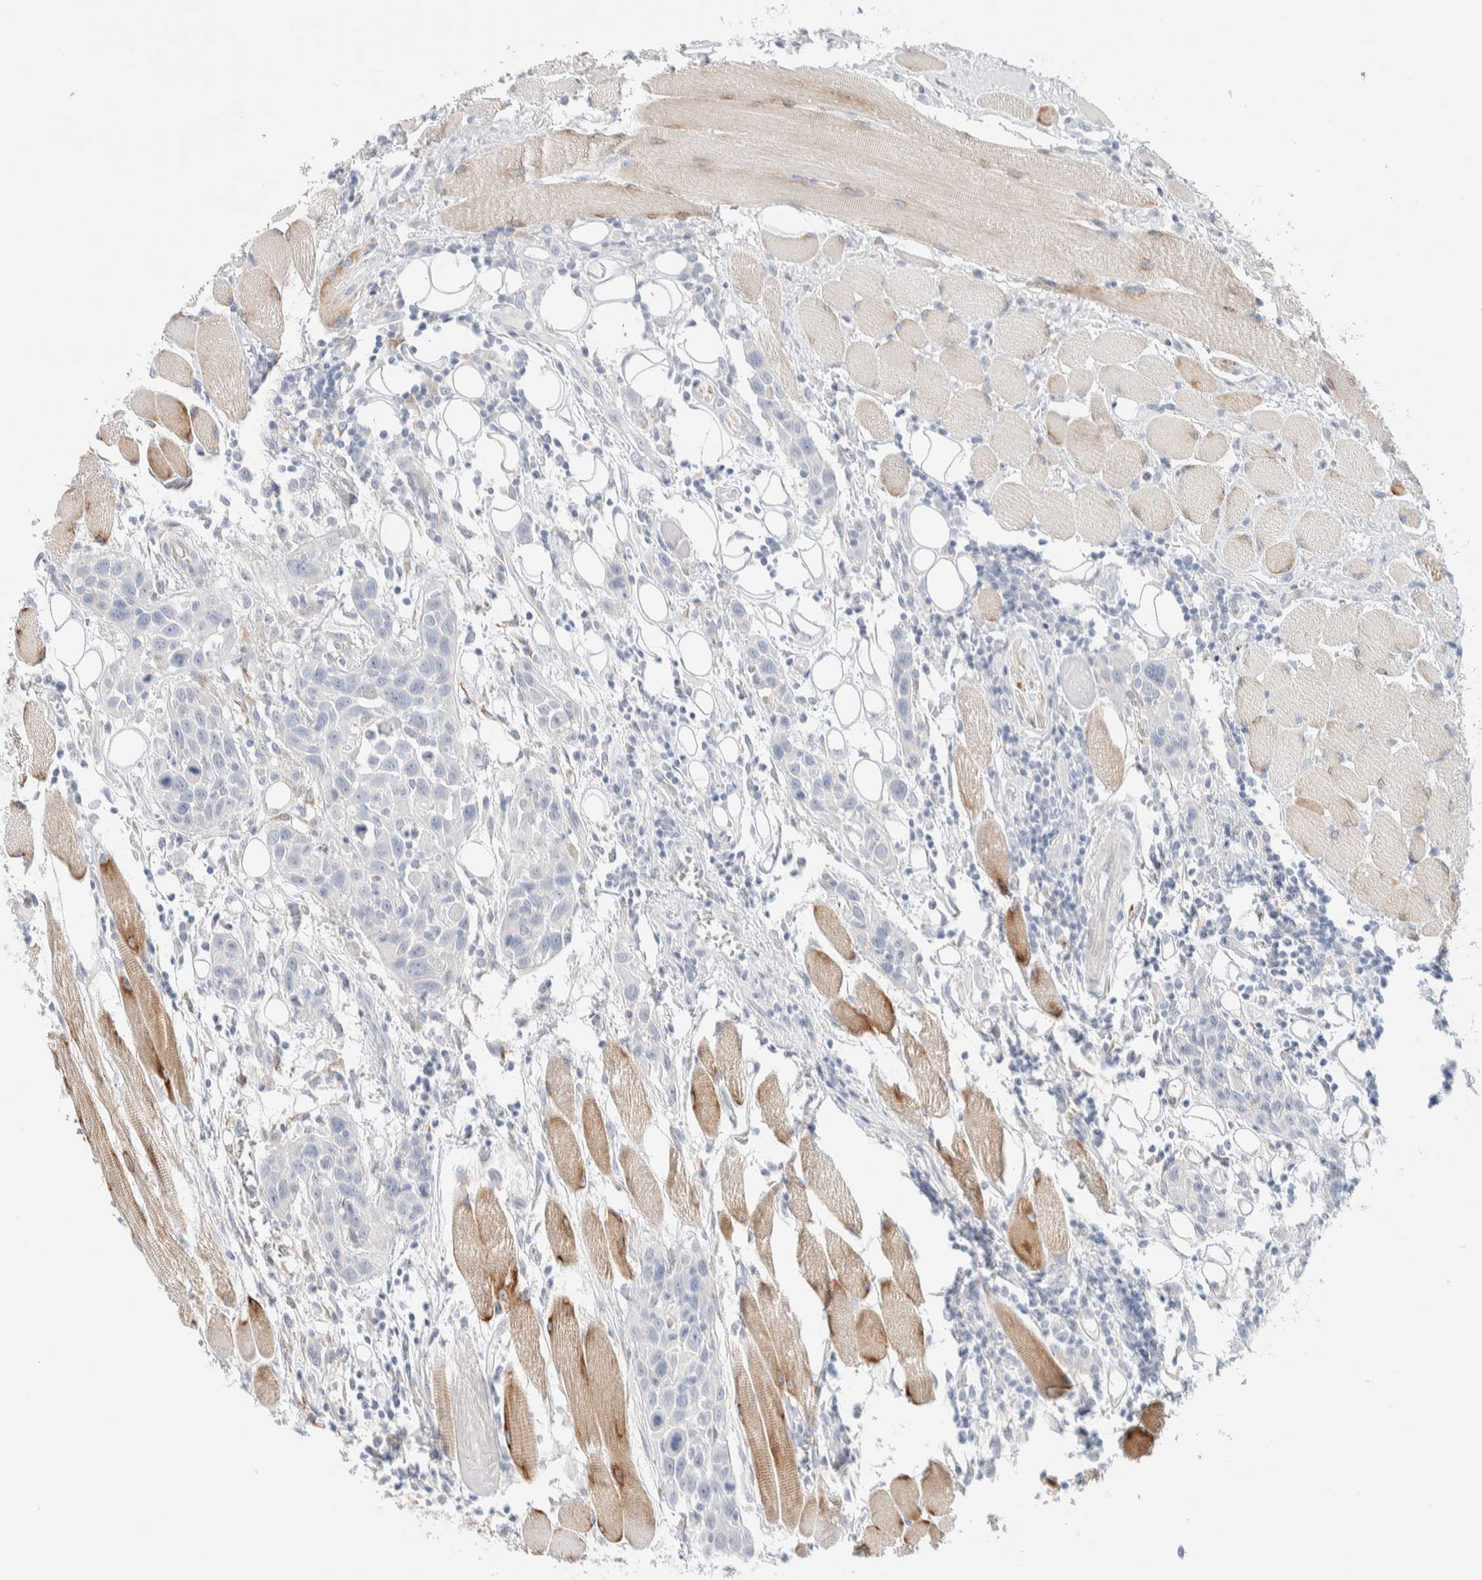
{"staining": {"intensity": "negative", "quantity": "none", "location": "none"}, "tissue": "head and neck cancer", "cell_type": "Tumor cells", "image_type": "cancer", "snomed": [{"axis": "morphology", "description": "Squamous cell carcinoma, NOS"}, {"axis": "topography", "description": "Oral tissue"}, {"axis": "topography", "description": "Head-Neck"}], "caption": "The immunohistochemistry (IHC) micrograph has no significant positivity in tumor cells of head and neck cancer tissue.", "gene": "ATCAY", "patient": {"sex": "female", "age": 50}}